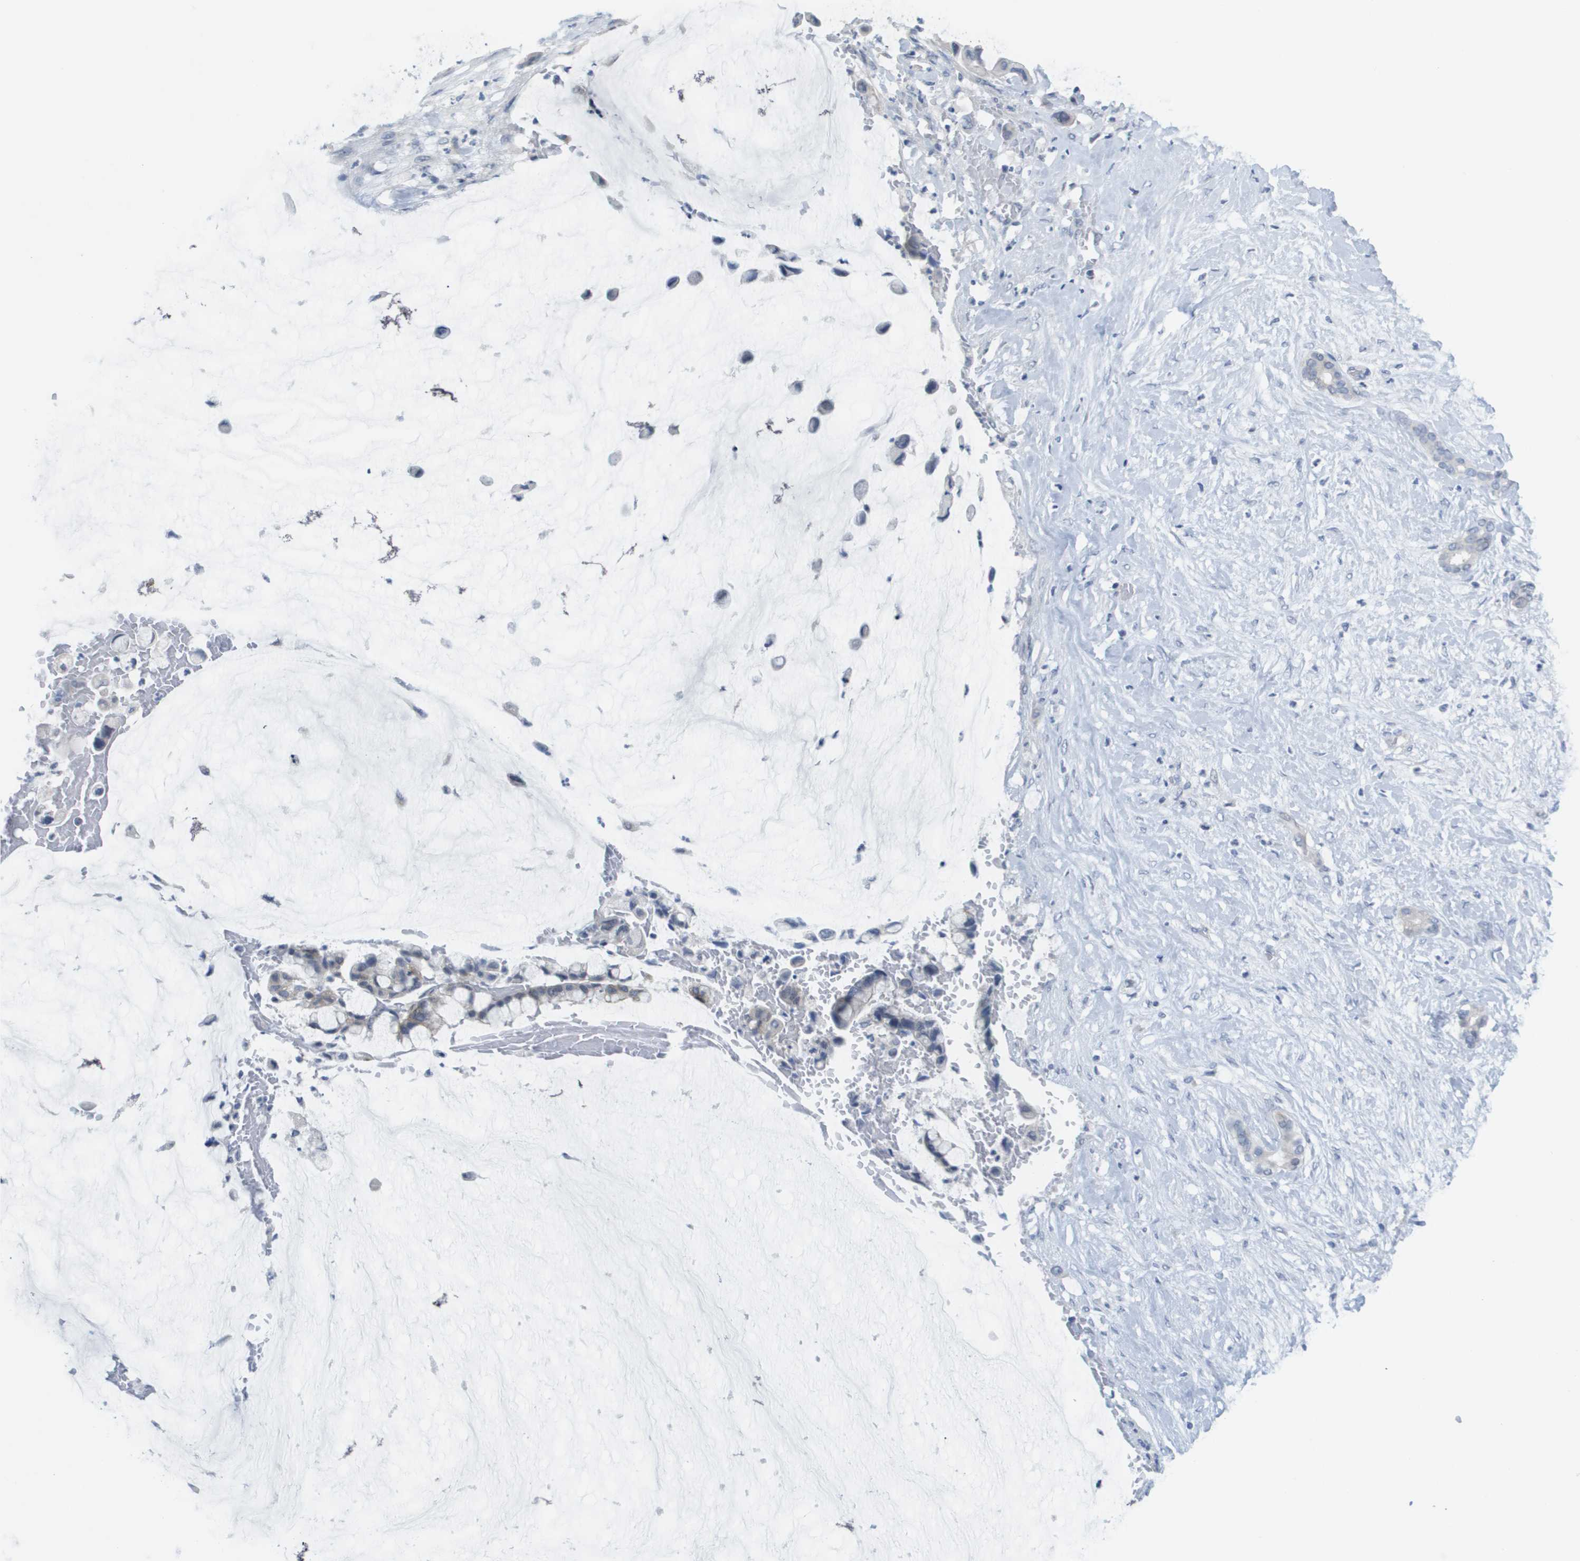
{"staining": {"intensity": "negative", "quantity": "none", "location": "none"}, "tissue": "pancreatic cancer", "cell_type": "Tumor cells", "image_type": "cancer", "snomed": [{"axis": "morphology", "description": "Adenocarcinoma, NOS"}, {"axis": "topography", "description": "Pancreas"}], "caption": "Pancreatic adenocarcinoma was stained to show a protein in brown. There is no significant positivity in tumor cells.", "gene": "PDE4A", "patient": {"sex": "male", "age": 41}}